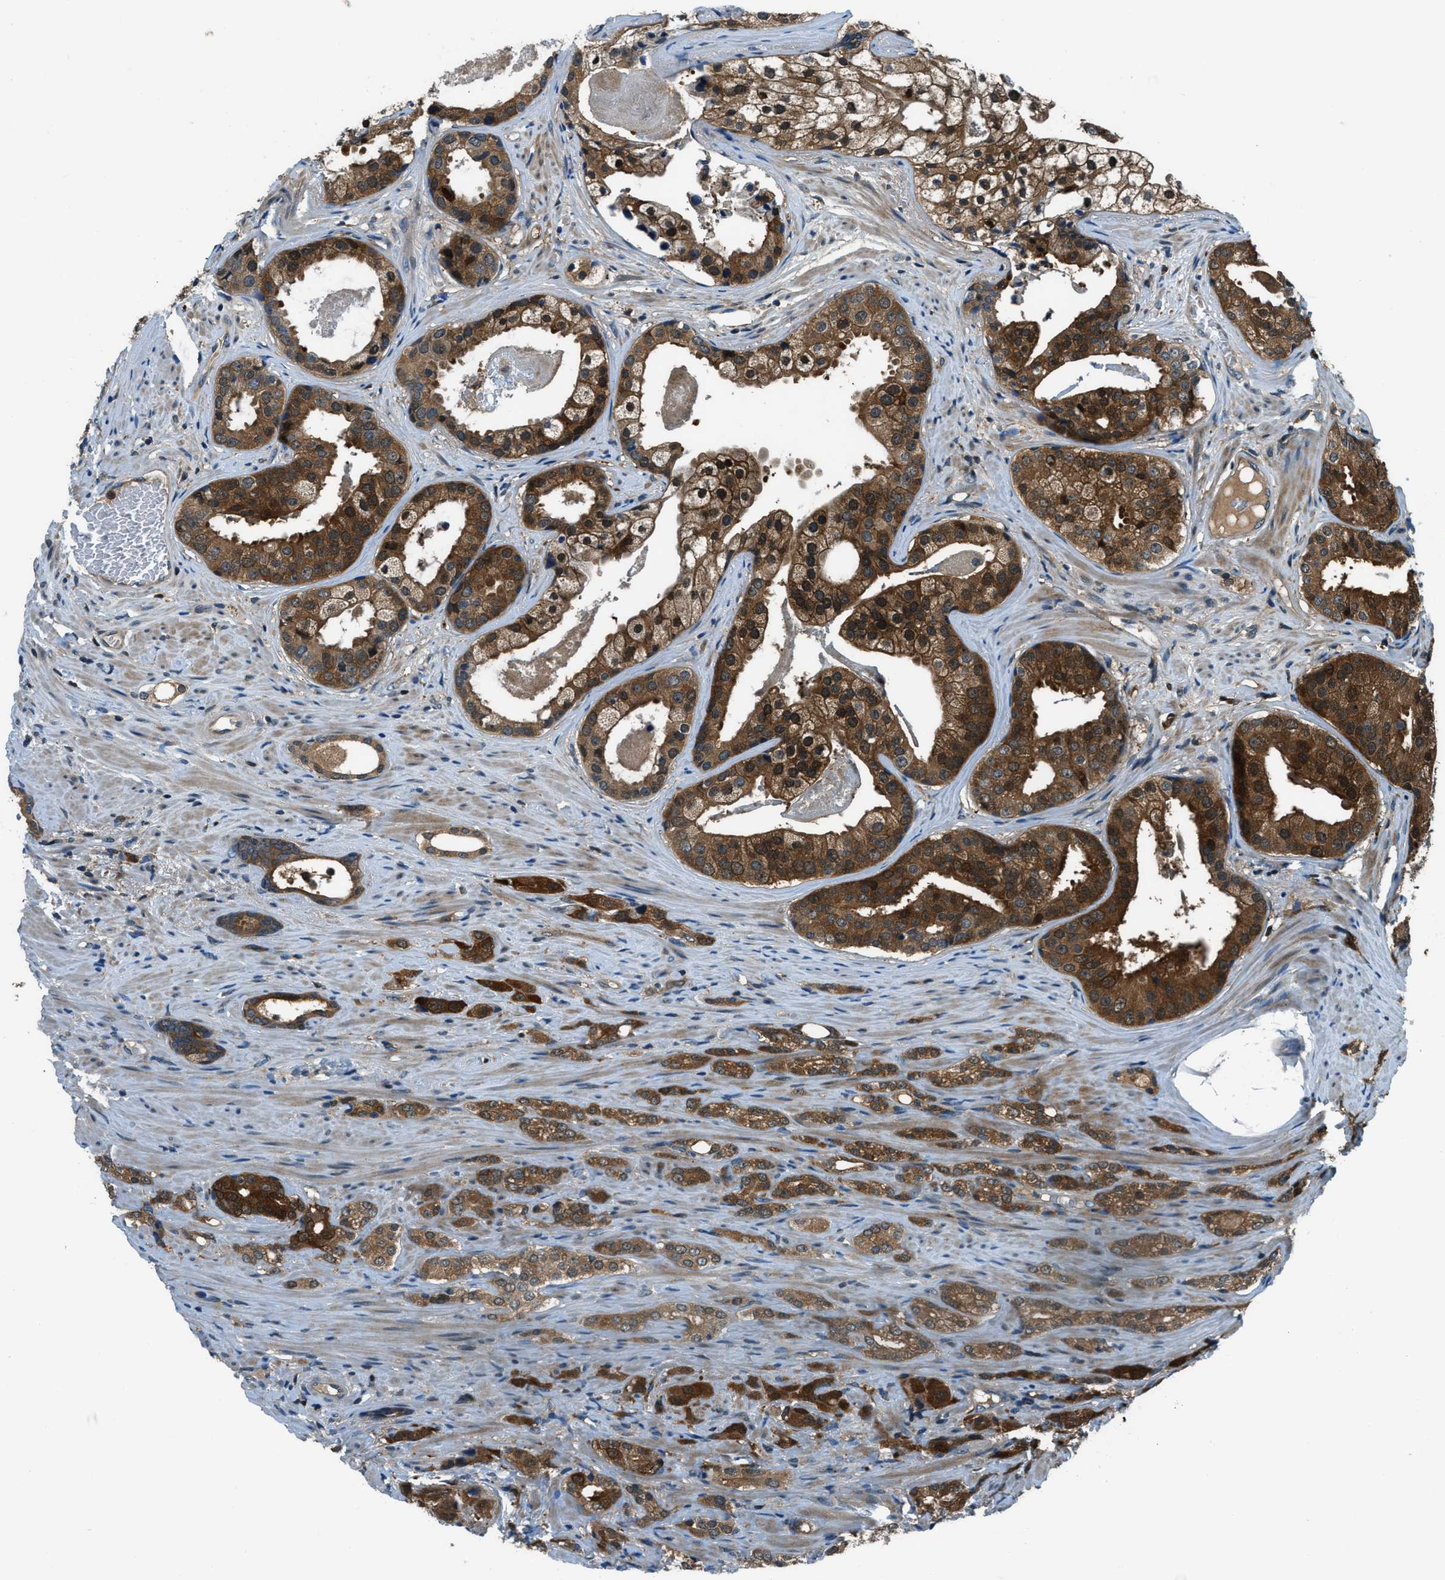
{"staining": {"intensity": "strong", "quantity": ">75%", "location": "cytoplasmic/membranous"}, "tissue": "prostate cancer", "cell_type": "Tumor cells", "image_type": "cancer", "snomed": [{"axis": "morphology", "description": "Adenocarcinoma, High grade"}, {"axis": "topography", "description": "Prostate"}], "caption": "This is an image of IHC staining of high-grade adenocarcinoma (prostate), which shows strong positivity in the cytoplasmic/membranous of tumor cells.", "gene": "HEBP2", "patient": {"sex": "male", "age": 71}}